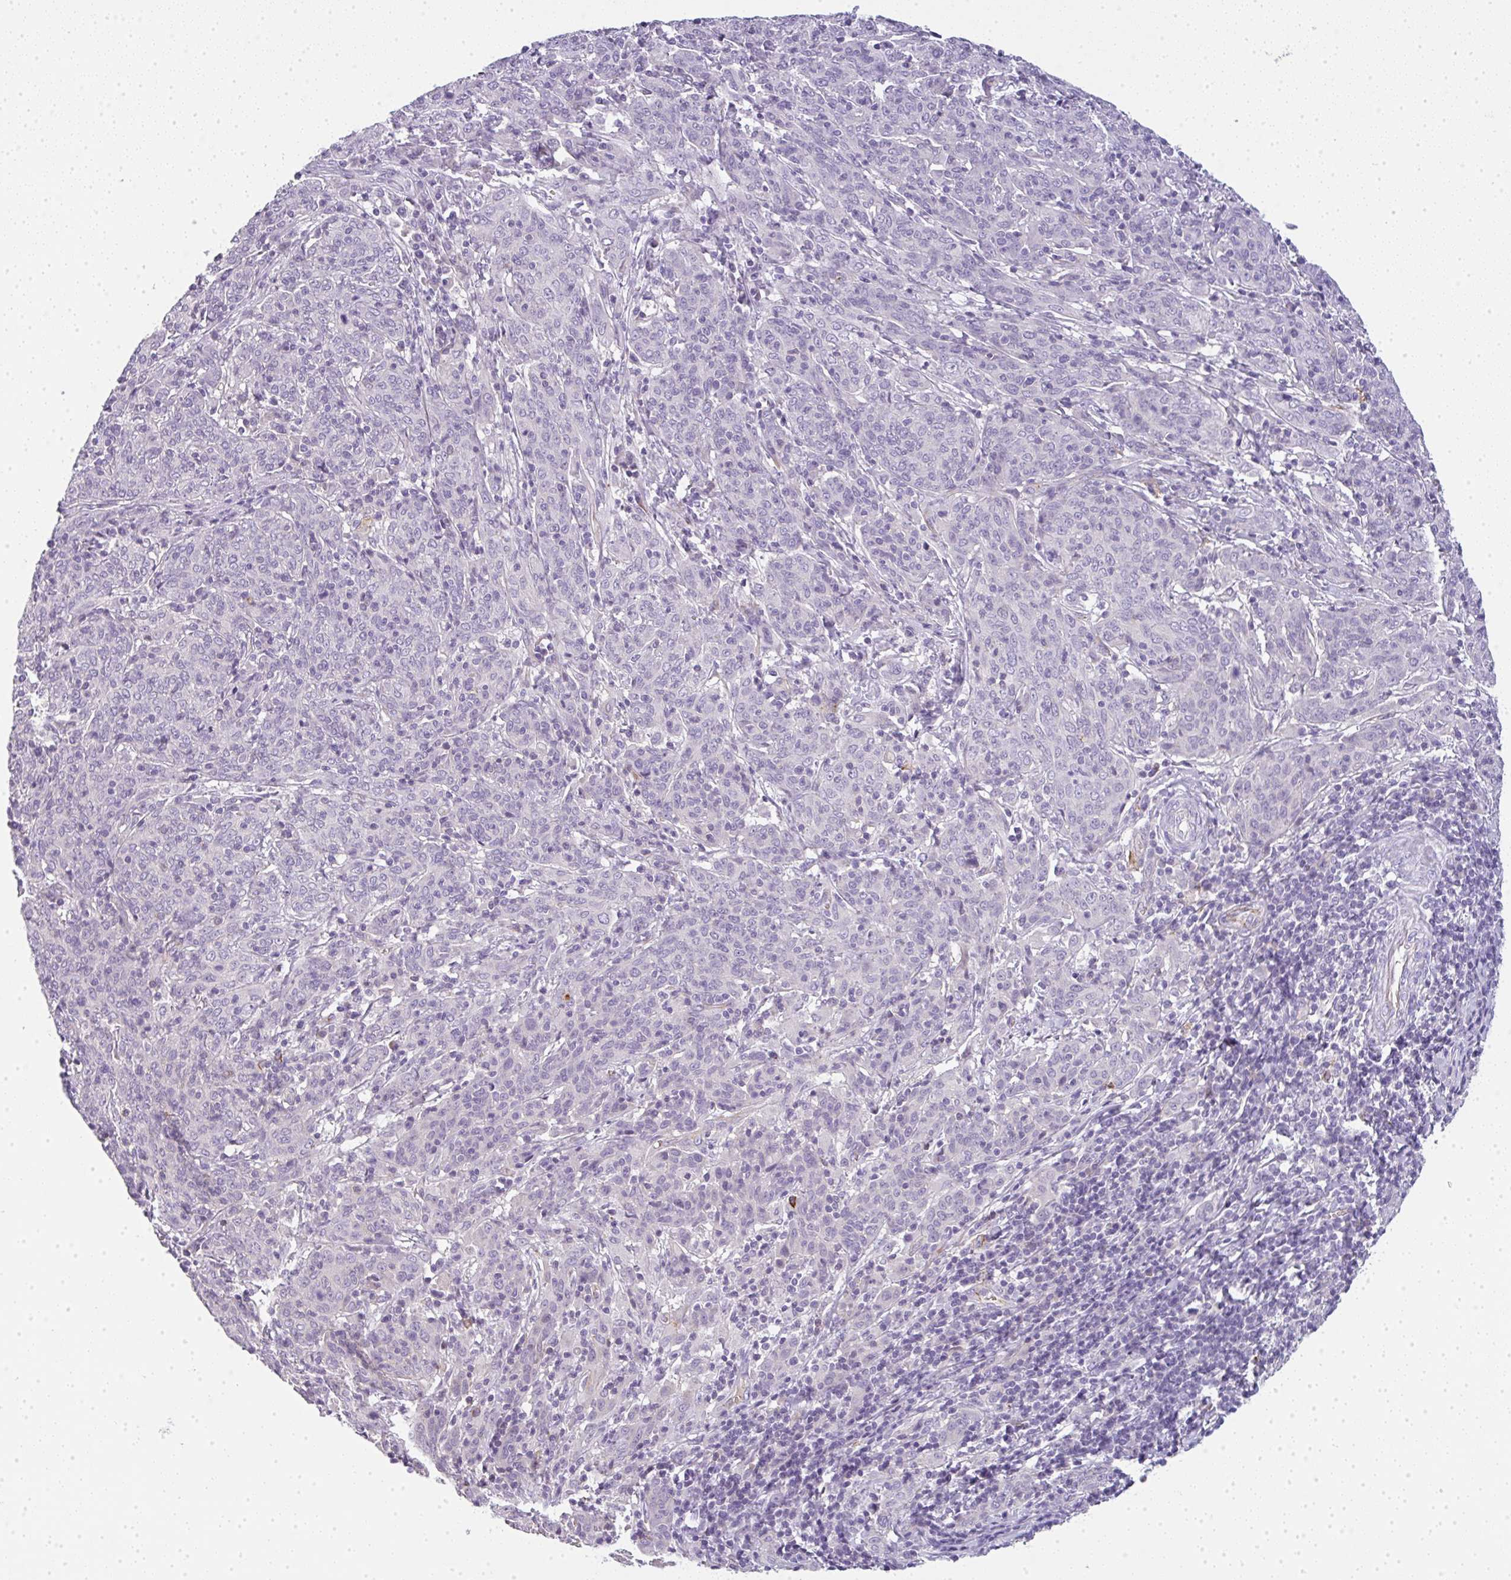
{"staining": {"intensity": "negative", "quantity": "none", "location": "none"}, "tissue": "cervical cancer", "cell_type": "Tumor cells", "image_type": "cancer", "snomed": [{"axis": "morphology", "description": "Squamous cell carcinoma, NOS"}, {"axis": "topography", "description": "Cervix"}], "caption": "DAB immunohistochemical staining of human squamous cell carcinoma (cervical) reveals no significant expression in tumor cells.", "gene": "LPAR4", "patient": {"sex": "female", "age": 67}}